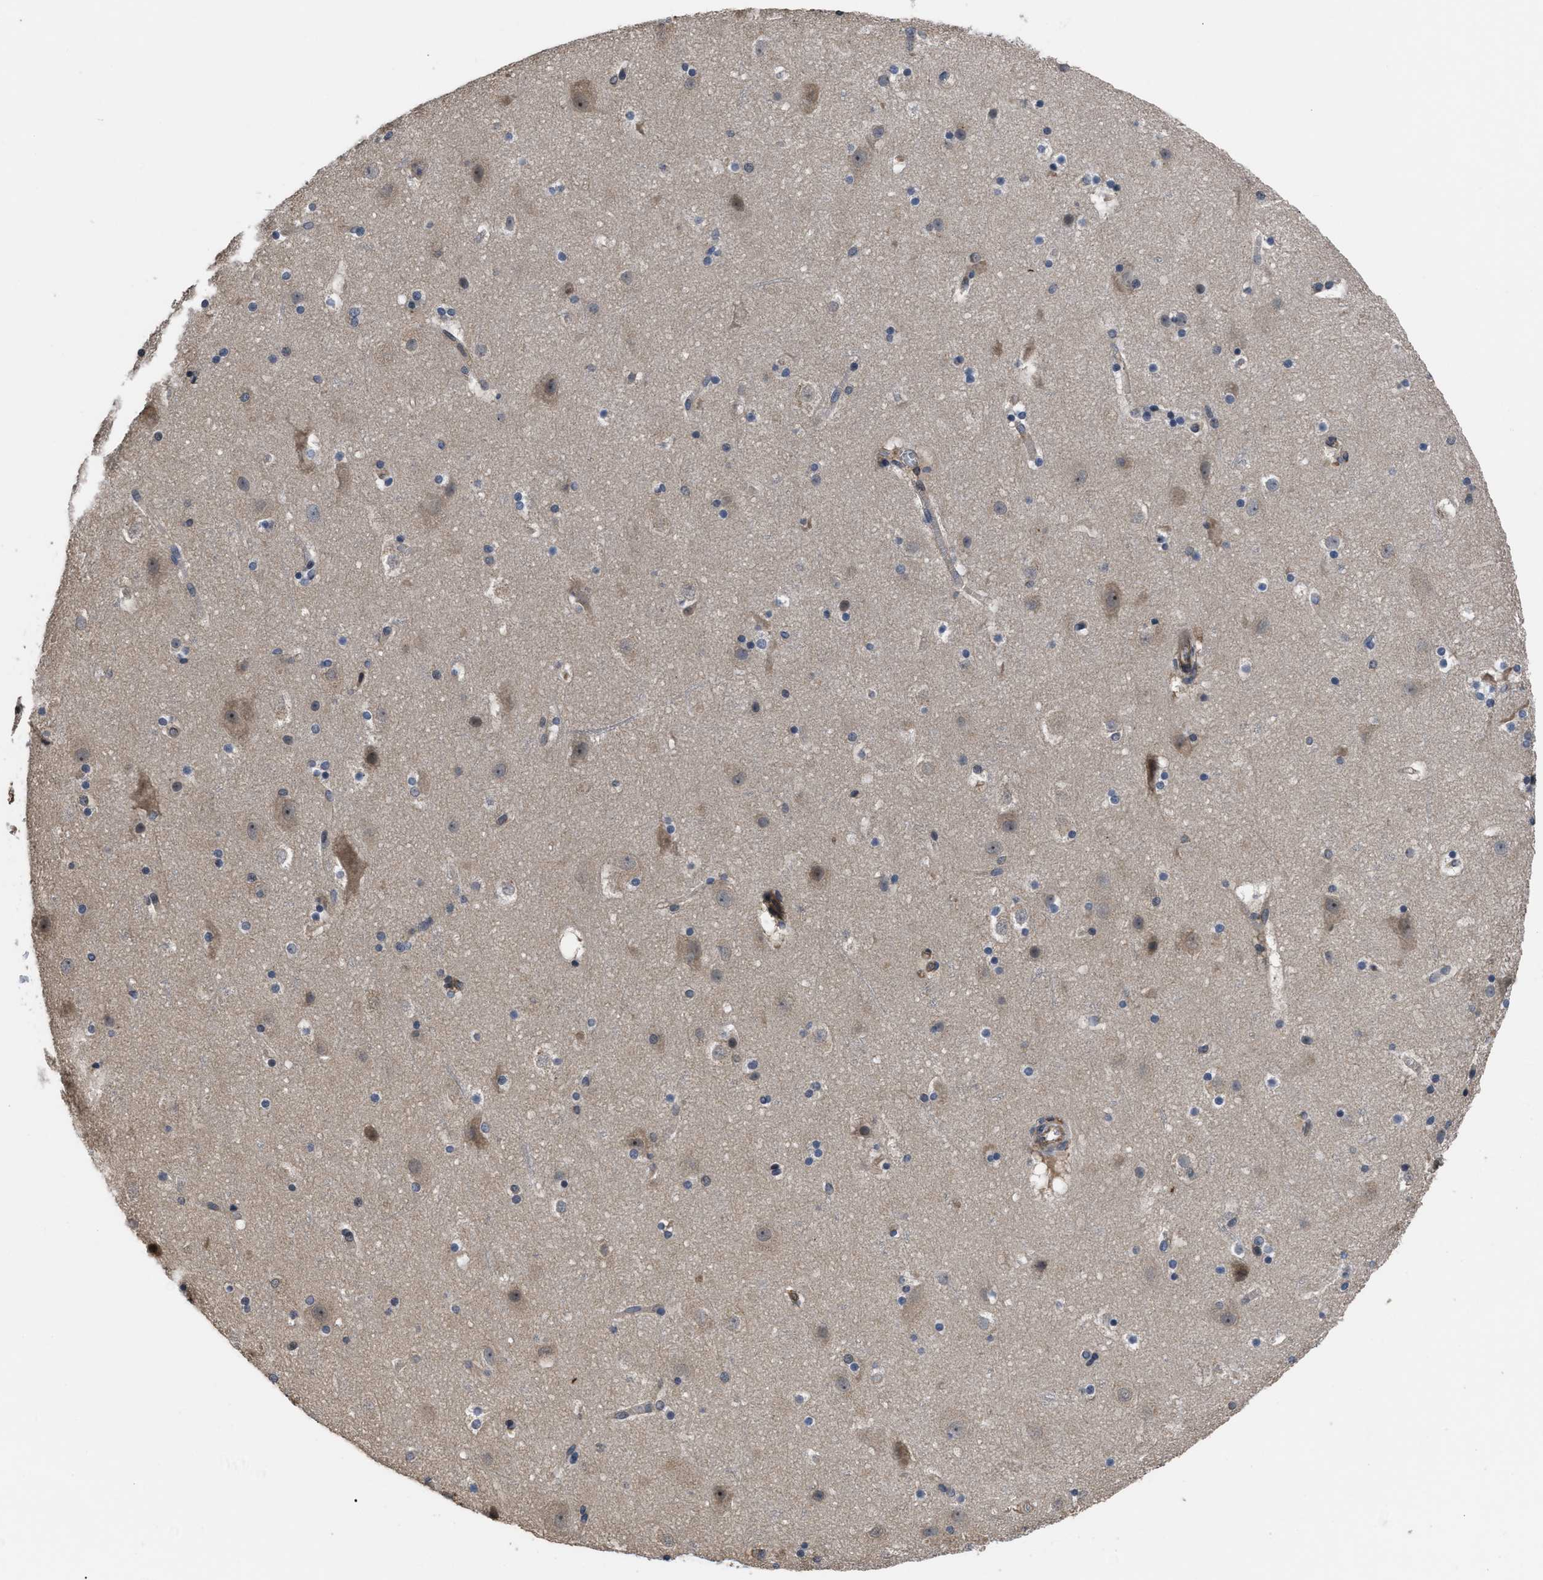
{"staining": {"intensity": "moderate", "quantity": "25%-75%", "location": "cytoplasmic/membranous"}, "tissue": "cerebral cortex", "cell_type": "Endothelial cells", "image_type": "normal", "snomed": [{"axis": "morphology", "description": "Normal tissue, NOS"}, {"axis": "topography", "description": "Cerebral cortex"}], "caption": "Immunohistochemical staining of benign cerebral cortex demonstrates moderate cytoplasmic/membranous protein expression in approximately 25%-75% of endothelial cells.", "gene": "DNAJC14", "patient": {"sex": "male", "age": 45}}